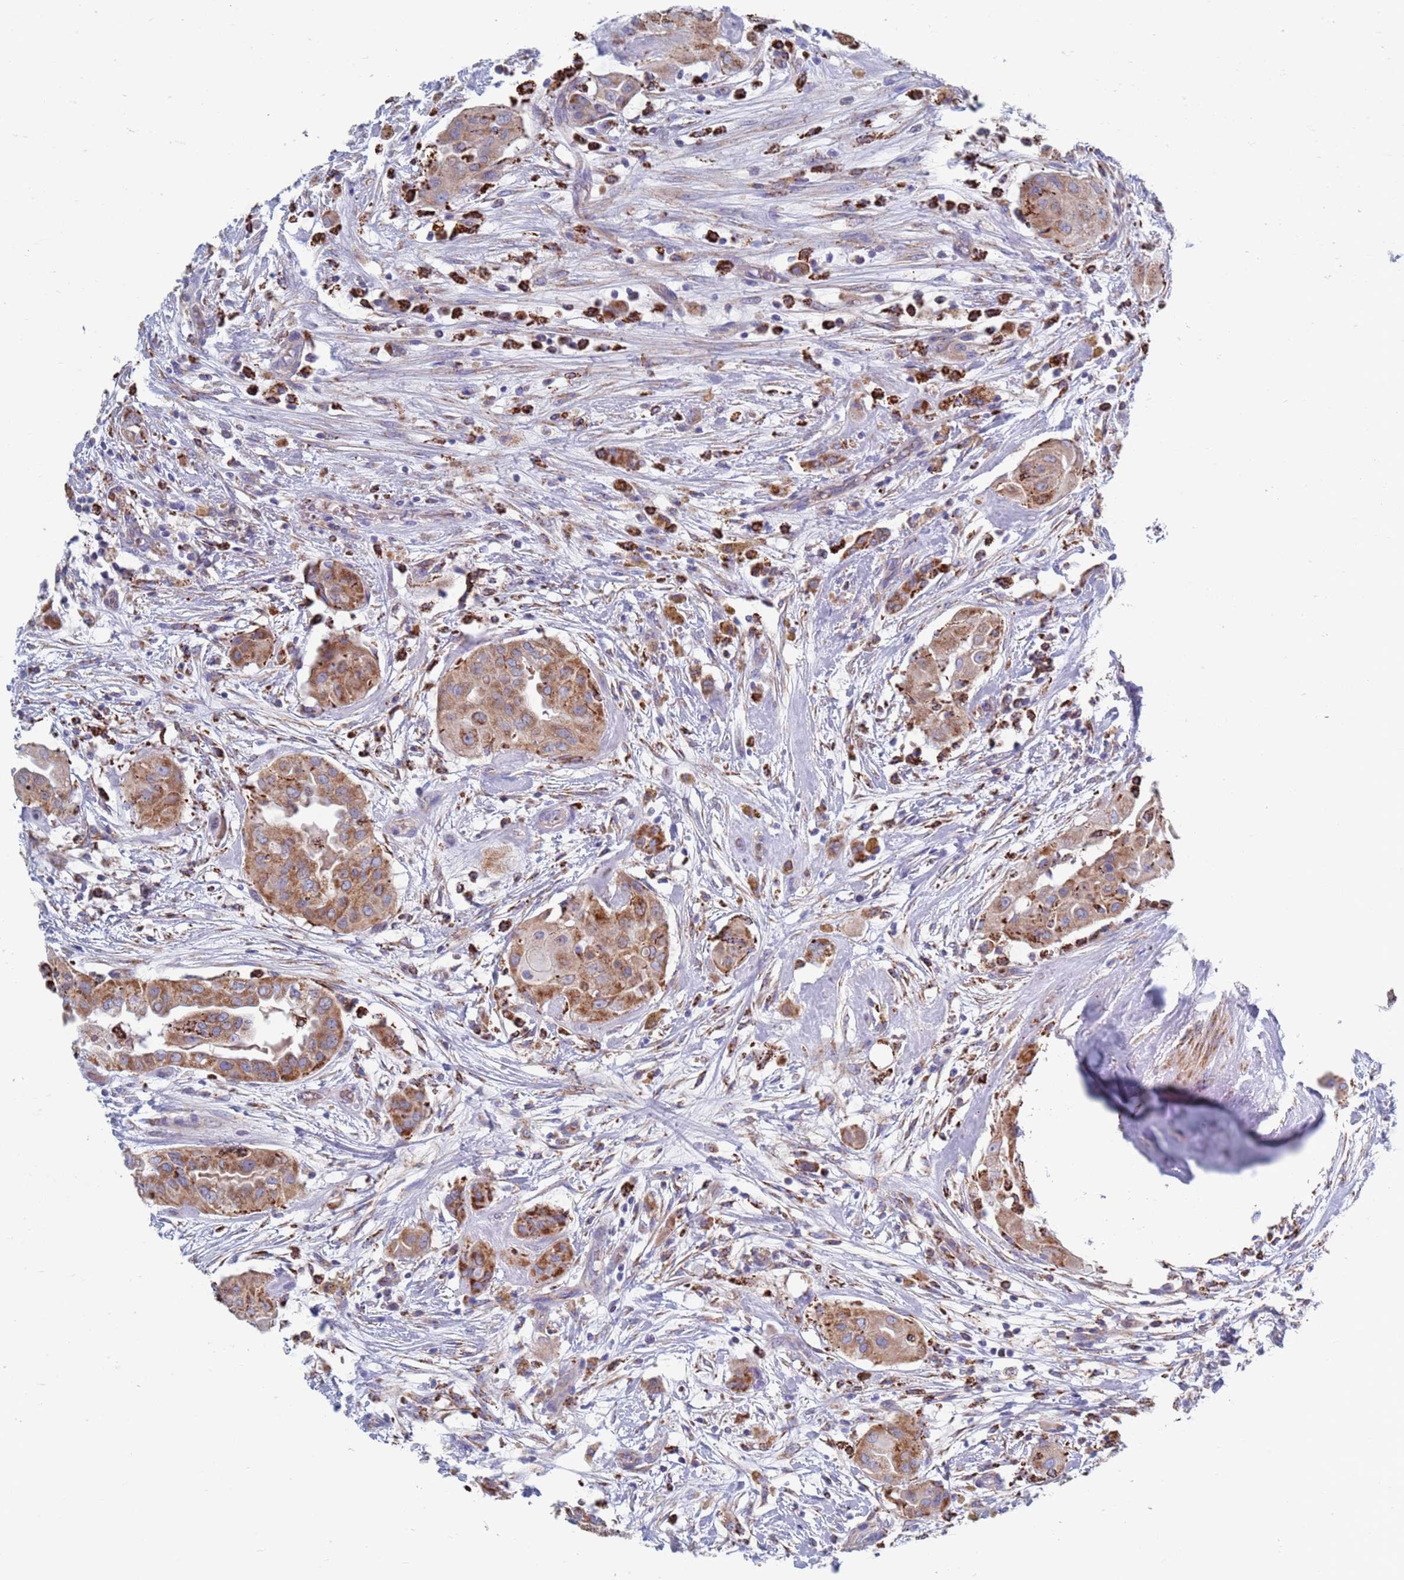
{"staining": {"intensity": "moderate", "quantity": ">75%", "location": "cytoplasmic/membranous"}, "tissue": "thyroid cancer", "cell_type": "Tumor cells", "image_type": "cancer", "snomed": [{"axis": "morphology", "description": "Papillary adenocarcinoma, NOS"}, {"axis": "topography", "description": "Thyroid gland"}], "caption": "Protein staining demonstrates moderate cytoplasmic/membranous positivity in approximately >75% of tumor cells in thyroid cancer (papillary adenocarcinoma). The staining was performed using DAB, with brown indicating positive protein expression. Nuclei are stained blue with hematoxylin.", "gene": "CHCHD6", "patient": {"sex": "female", "age": 59}}